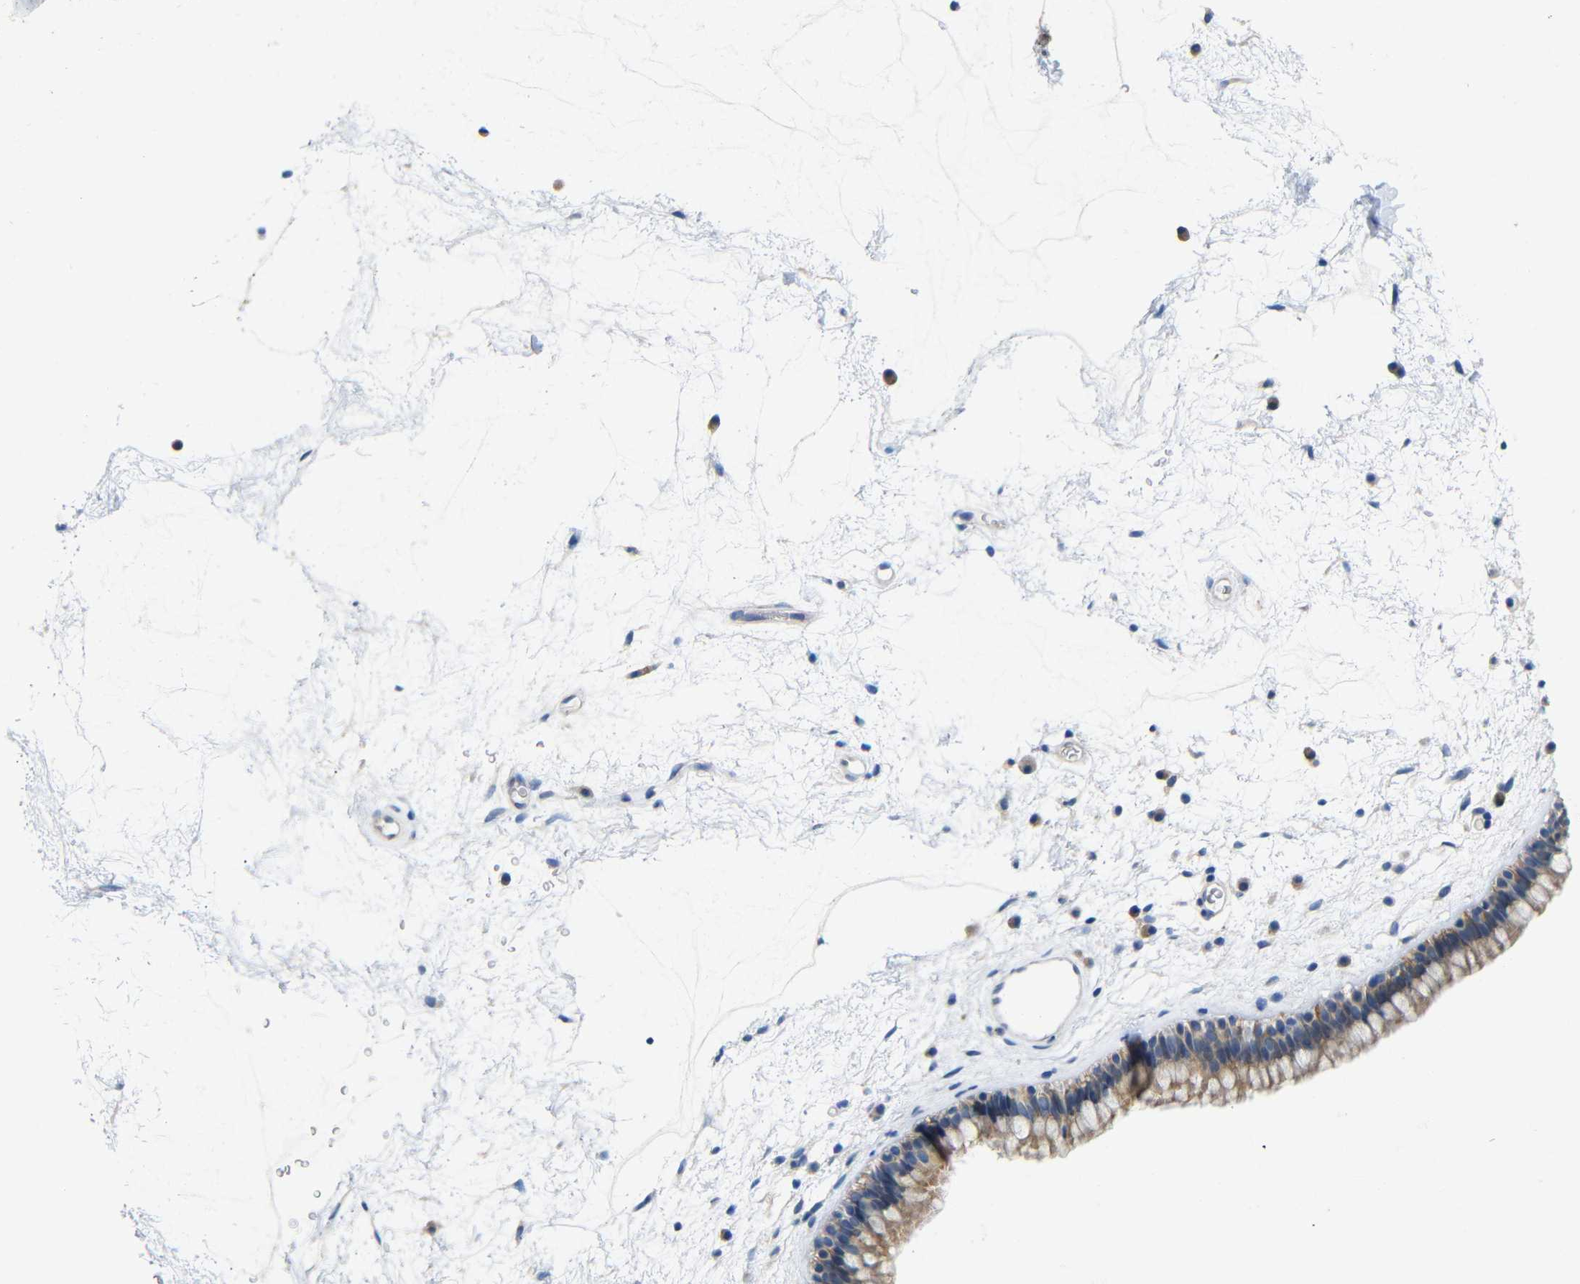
{"staining": {"intensity": "moderate", "quantity": "25%-75%", "location": "cytoplasmic/membranous"}, "tissue": "nasopharynx", "cell_type": "Respiratory epithelial cells", "image_type": "normal", "snomed": [{"axis": "morphology", "description": "Normal tissue, NOS"}, {"axis": "morphology", "description": "Inflammation, NOS"}, {"axis": "topography", "description": "Nasopharynx"}], "caption": "Respiratory epithelial cells exhibit medium levels of moderate cytoplasmic/membranous staining in approximately 25%-75% of cells in unremarkable nasopharynx. The staining is performed using DAB brown chromogen to label protein expression. The nuclei are counter-stained blue using hematoxylin.", "gene": "TBC1D32", "patient": {"sex": "male", "age": 48}}